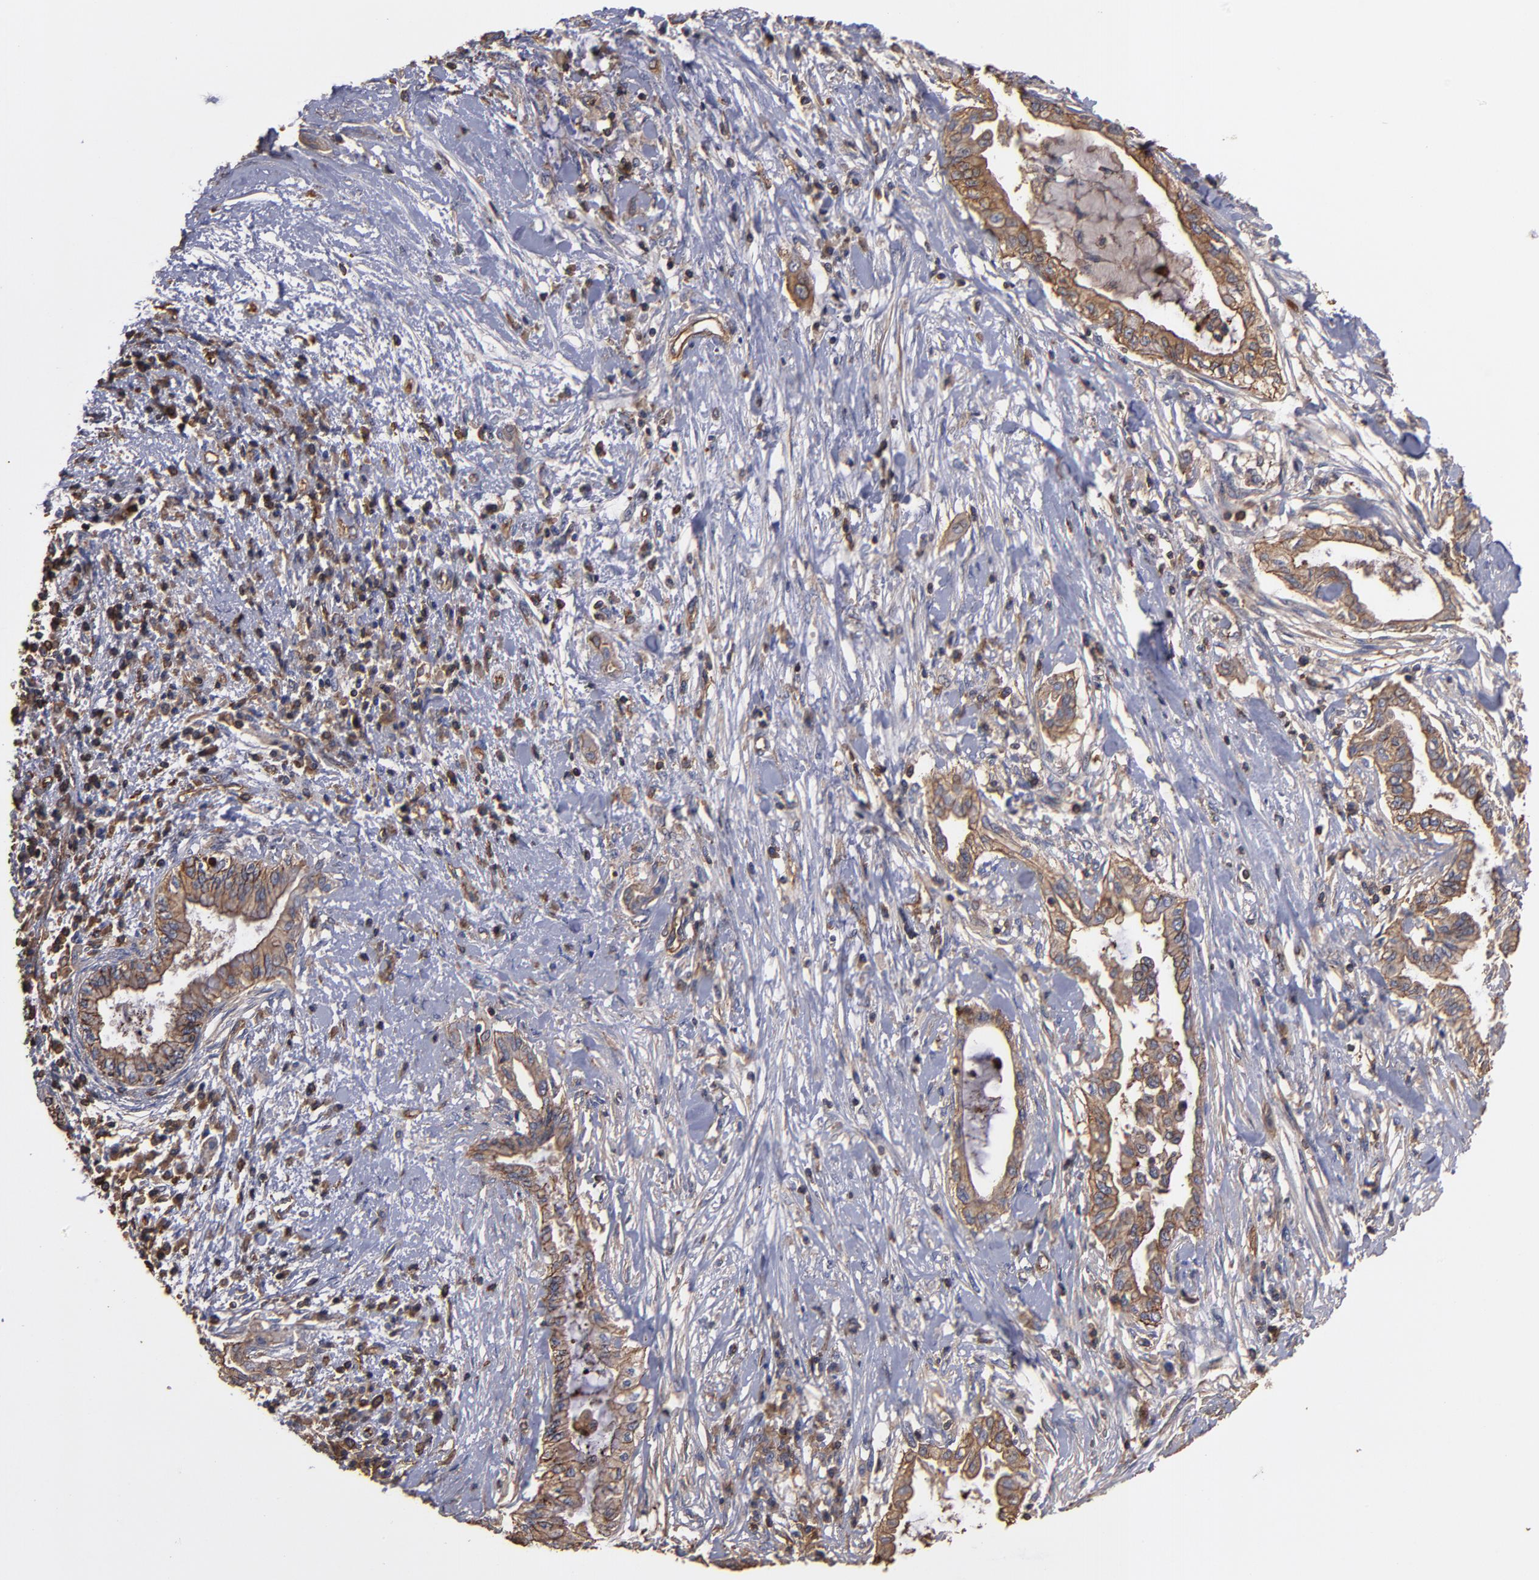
{"staining": {"intensity": "moderate", "quantity": ">75%", "location": "cytoplasmic/membranous"}, "tissue": "pancreatic cancer", "cell_type": "Tumor cells", "image_type": "cancer", "snomed": [{"axis": "morphology", "description": "Adenocarcinoma, NOS"}, {"axis": "topography", "description": "Pancreas"}], "caption": "Human pancreatic cancer stained with a brown dye displays moderate cytoplasmic/membranous positive expression in approximately >75% of tumor cells.", "gene": "ACTN4", "patient": {"sex": "female", "age": 64}}